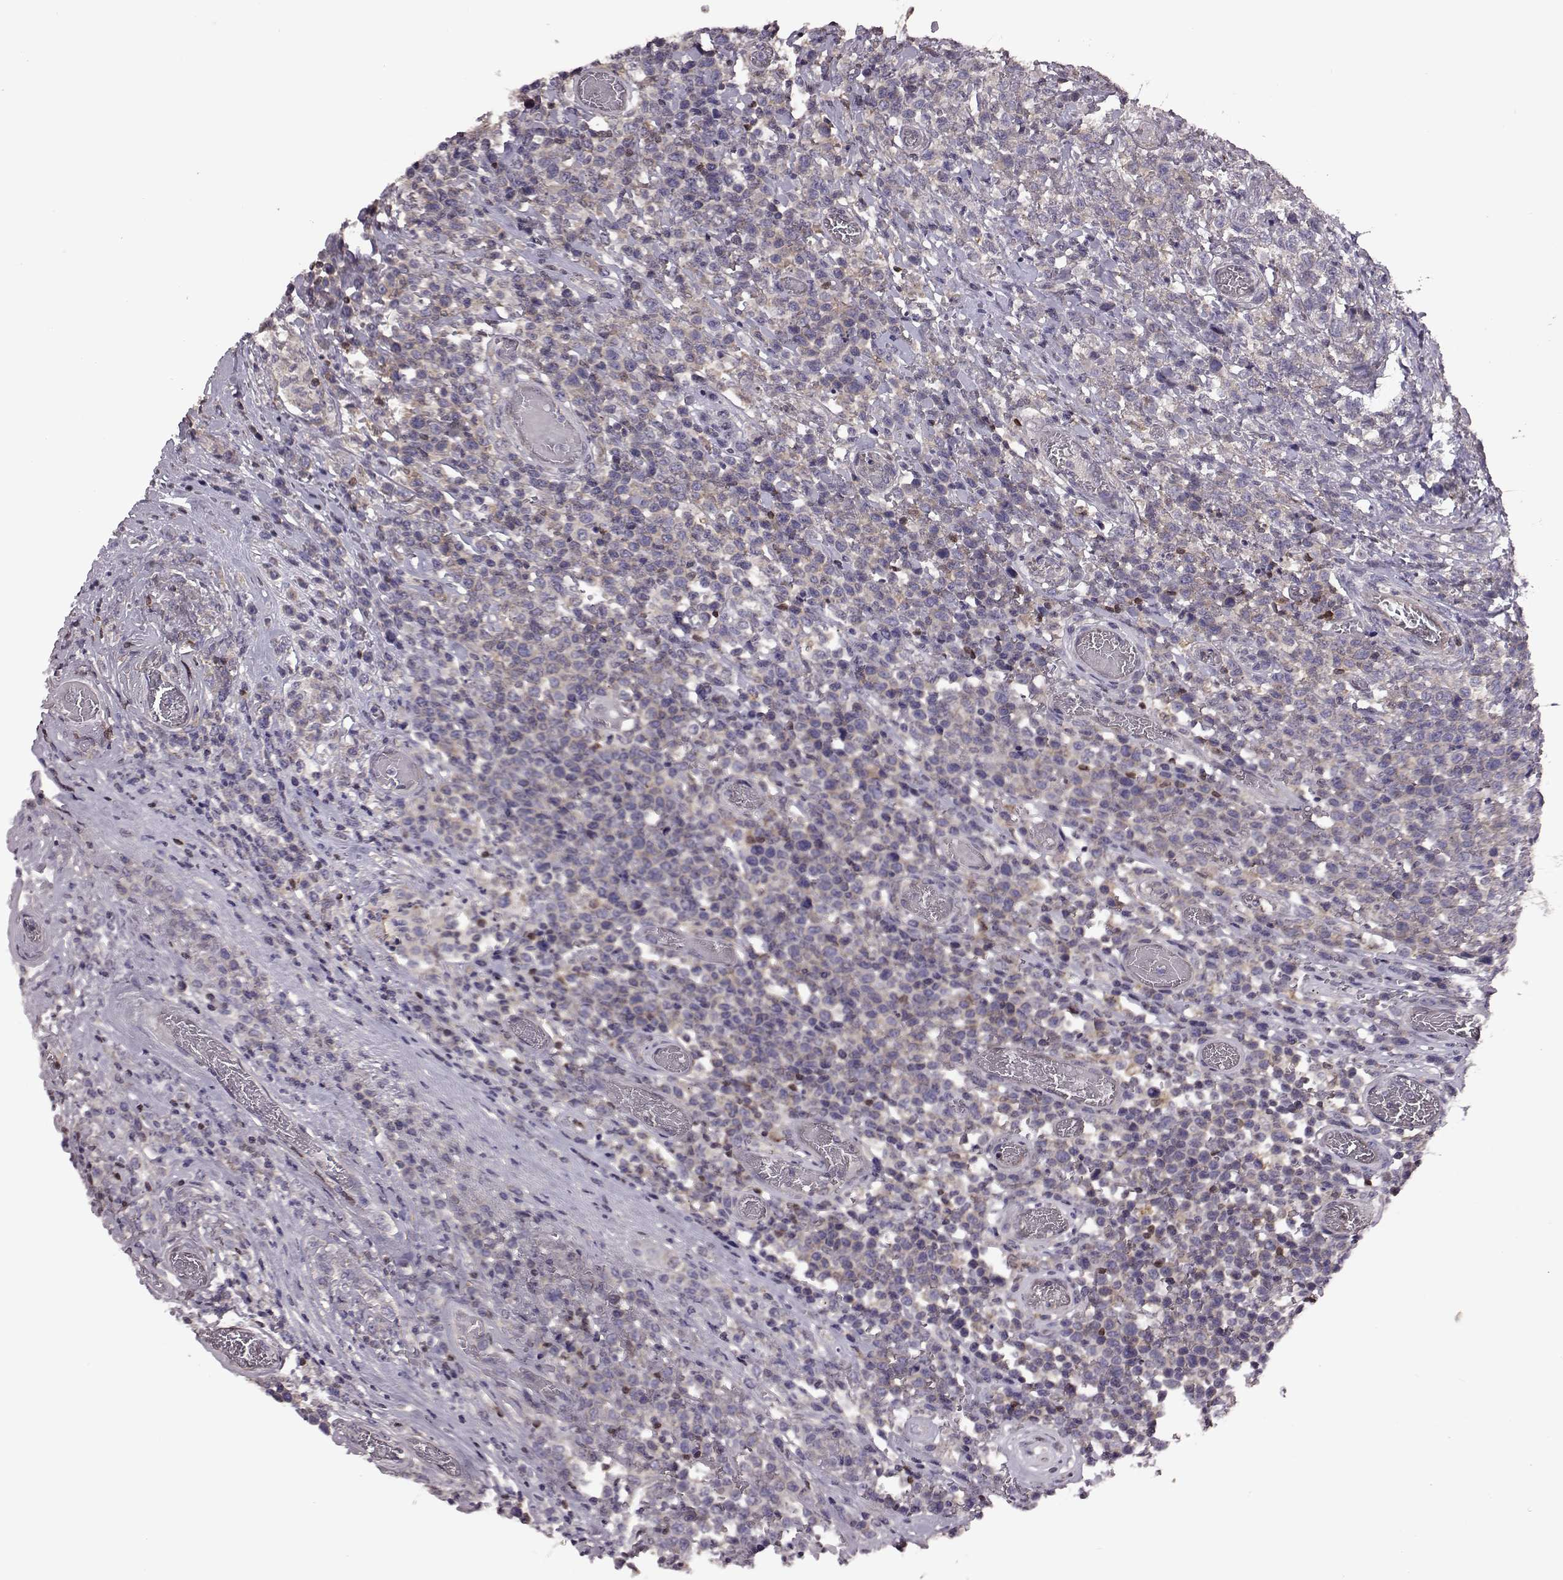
{"staining": {"intensity": "weak", "quantity": ">75%", "location": "cytoplasmic/membranous"}, "tissue": "lymphoma", "cell_type": "Tumor cells", "image_type": "cancer", "snomed": [{"axis": "morphology", "description": "Malignant lymphoma, non-Hodgkin's type, High grade"}, {"axis": "topography", "description": "Soft tissue"}], "caption": "The immunohistochemical stain shows weak cytoplasmic/membranous staining in tumor cells of high-grade malignant lymphoma, non-Hodgkin's type tissue. Ihc stains the protein of interest in brown and the nuclei are stained blue.", "gene": "CDC42SE1", "patient": {"sex": "female", "age": 56}}